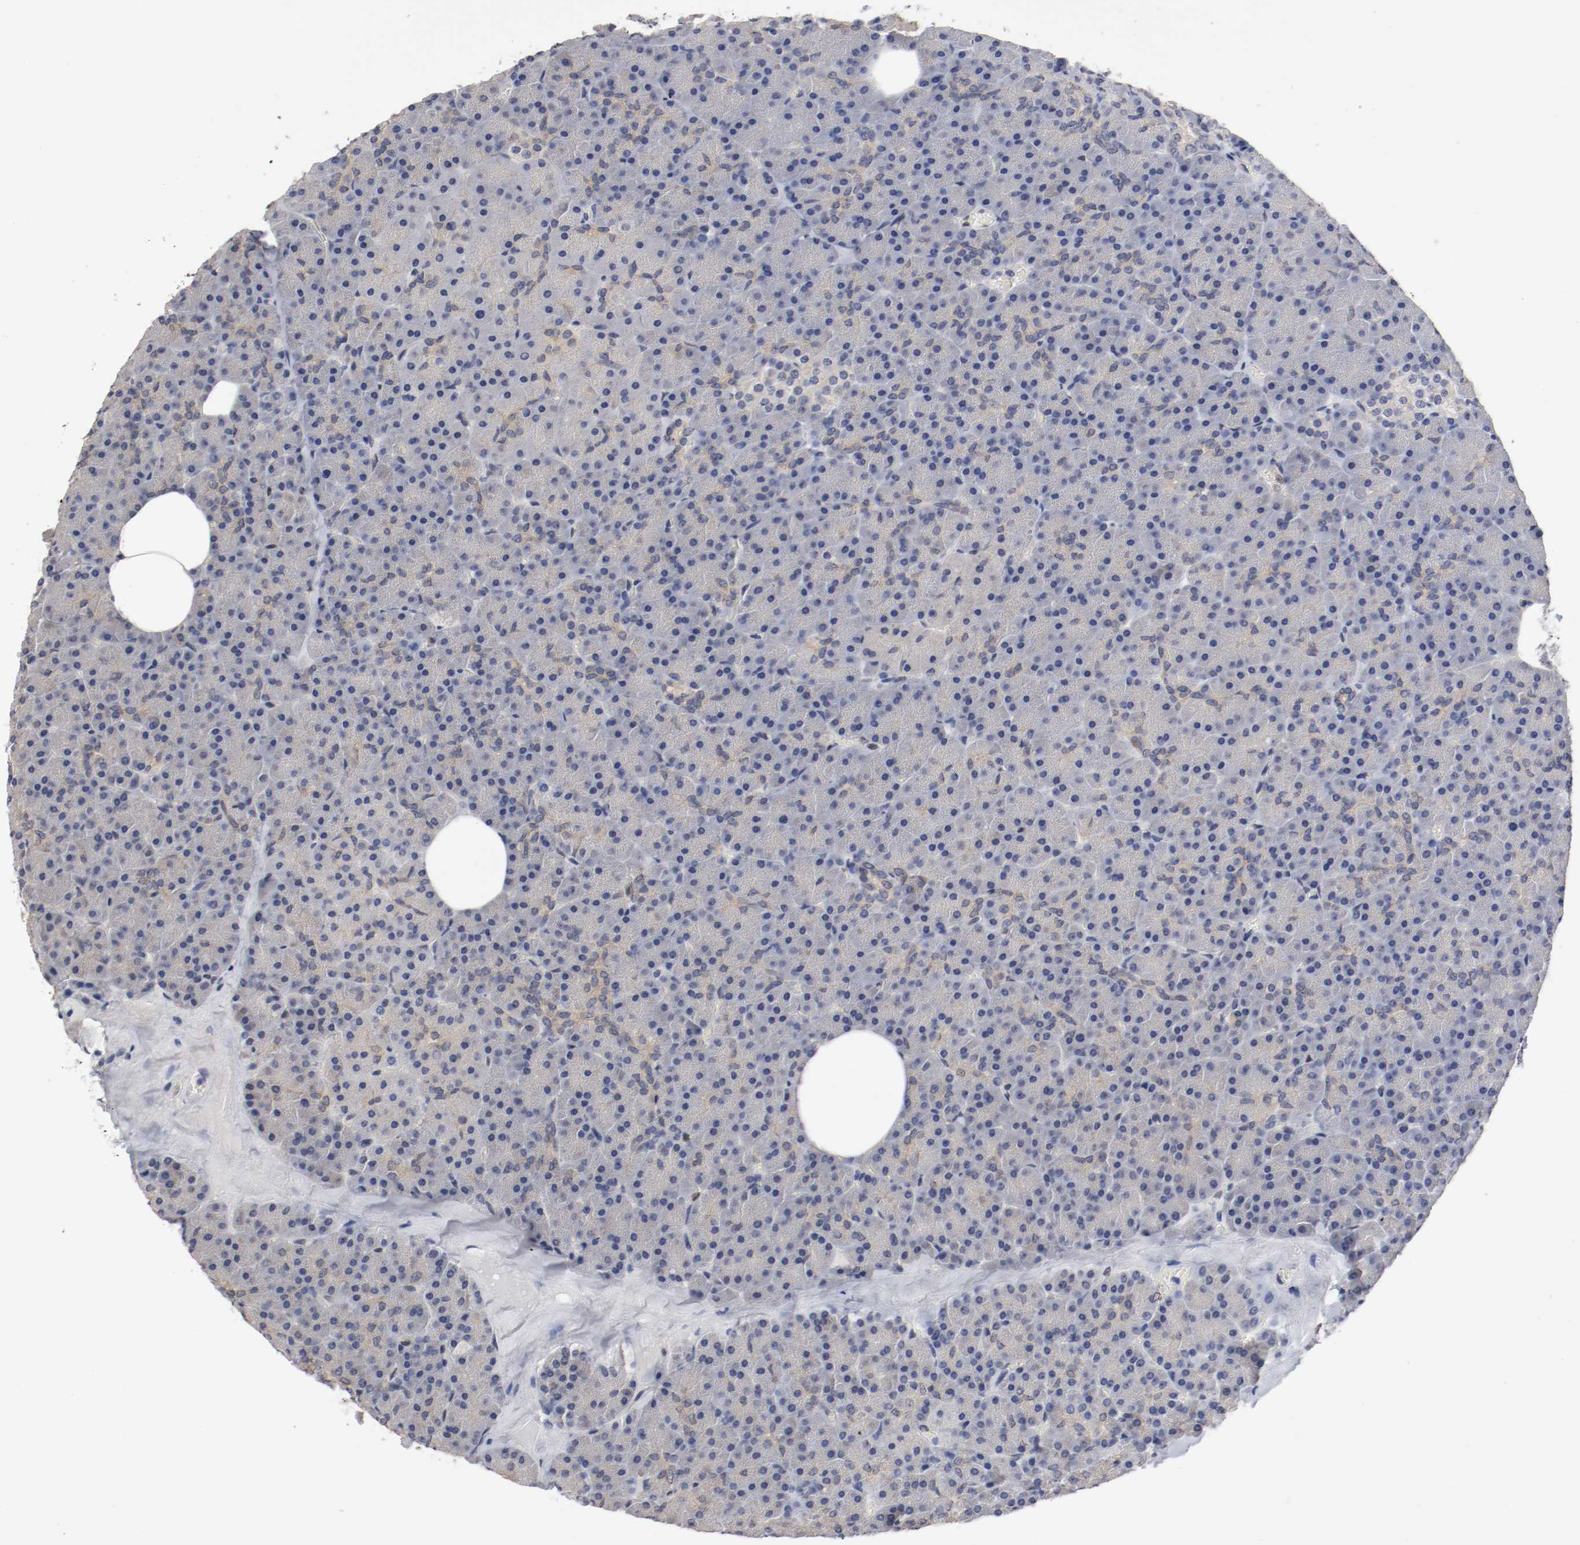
{"staining": {"intensity": "weak", "quantity": ">75%", "location": "cytoplasmic/membranous"}, "tissue": "pancreas", "cell_type": "Exocrine glandular cells", "image_type": "normal", "snomed": [{"axis": "morphology", "description": "Normal tissue, NOS"}, {"axis": "topography", "description": "Pancreas"}], "caption": "Protein expression analysis of normal human pancreas reveals weak cytoplasmic/membranous expression in approximately >75% of exocrine glandular cells.", "gene": "FOSL2", "patient": {"sex": "female", "age": 35}}